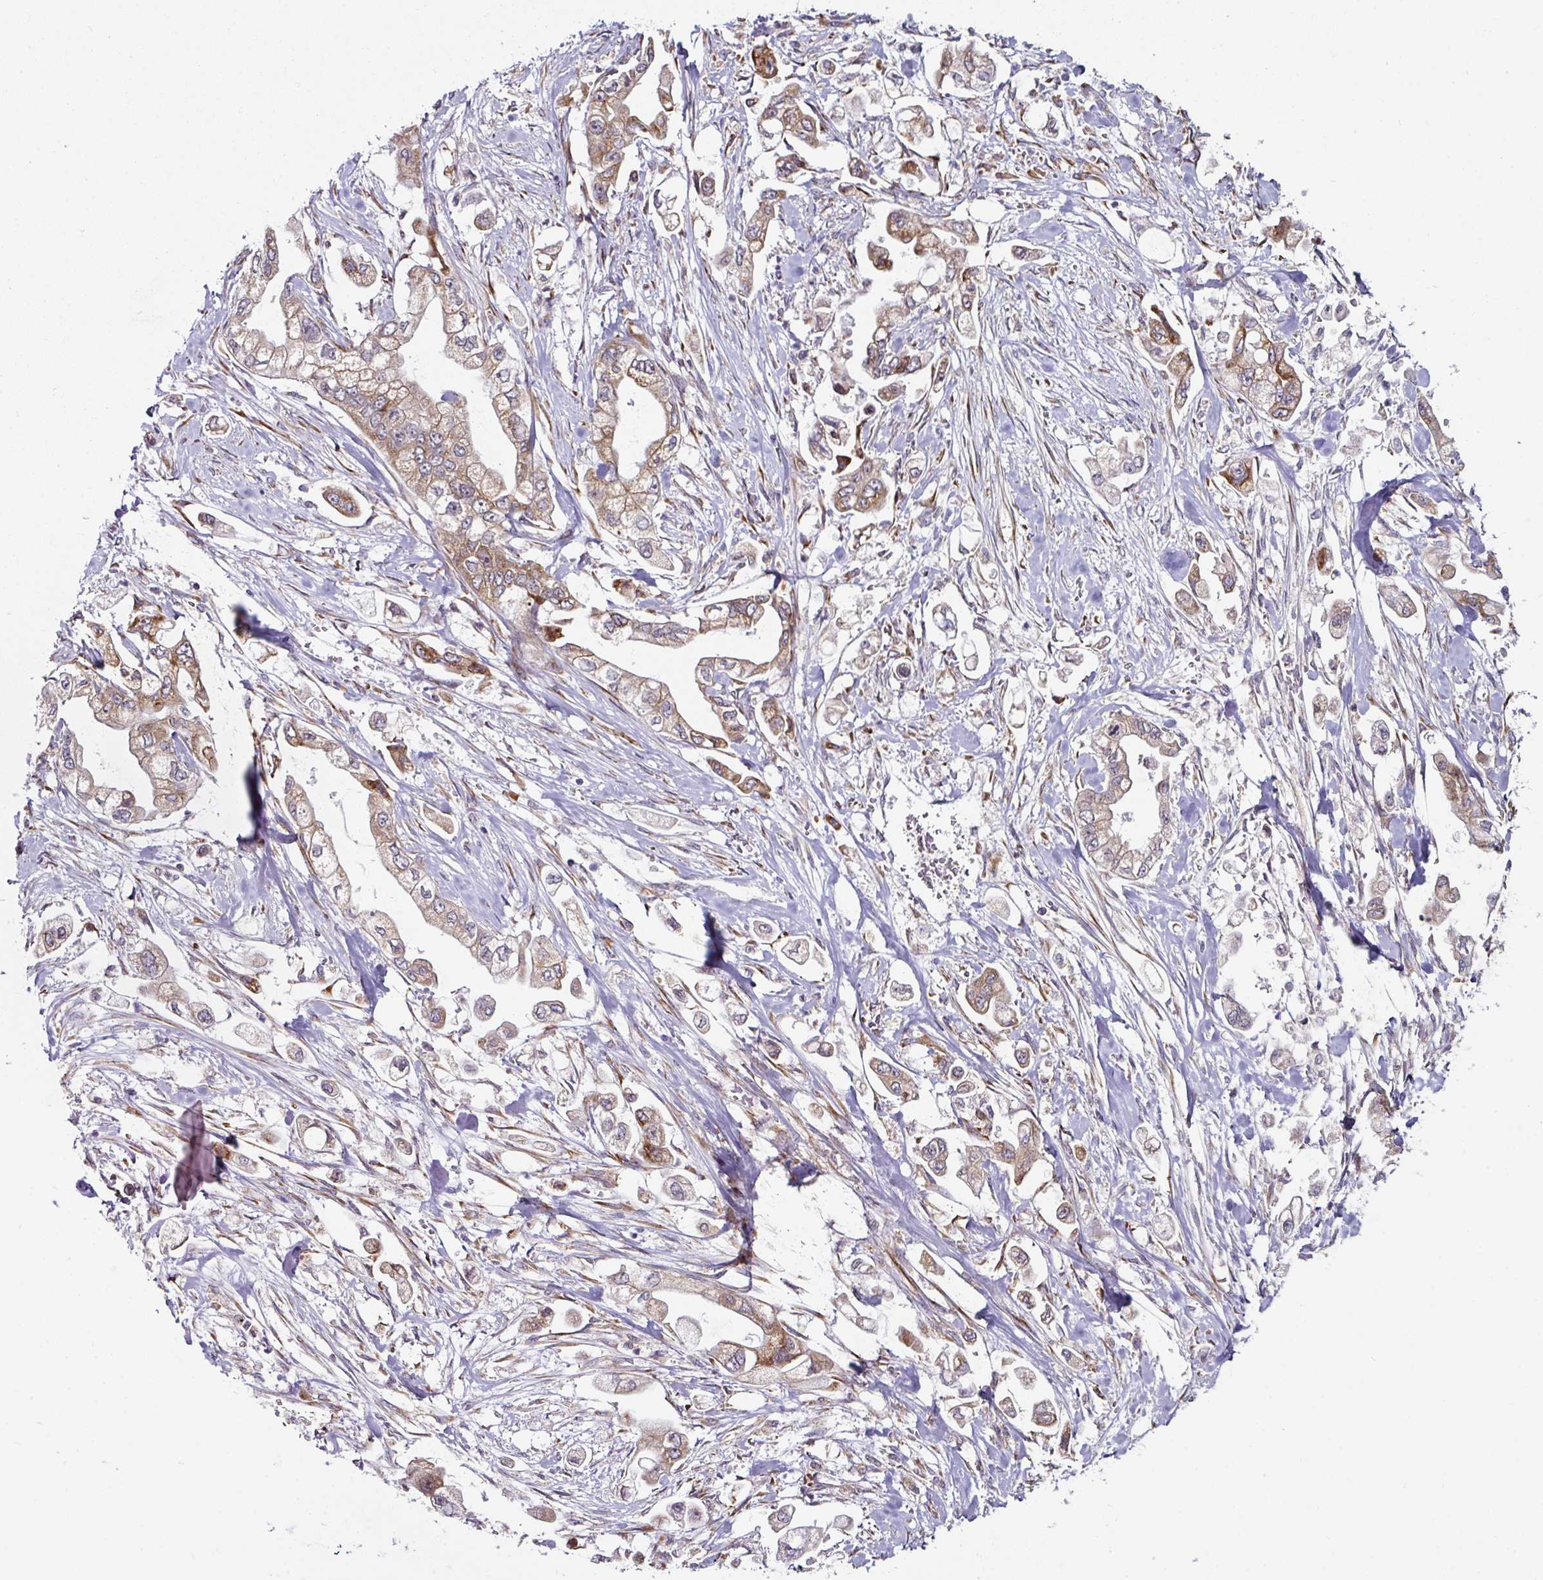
{"staining": {"intensity": "moderate", "quantity": ">75%", "location": "cytoplasmic/membranous"}, "tissue": "stomach cancer", "cell_type": "Tumor cells", "image_type": "cancer", "snomed": [{"axis": "morphology", "description": "Adenocarcinoma, NOS"}, {"axis": "topography", "description": "Stomach"}], "caption": "Immunohistochemical staining of human stomach adenocarcinoma exhibits medium levels of moderate cytoplasmic/membranous expression in about >75% of tumor cells.", "gene": "APOLD1", "patient": {"sex": "male", "age": 62}}